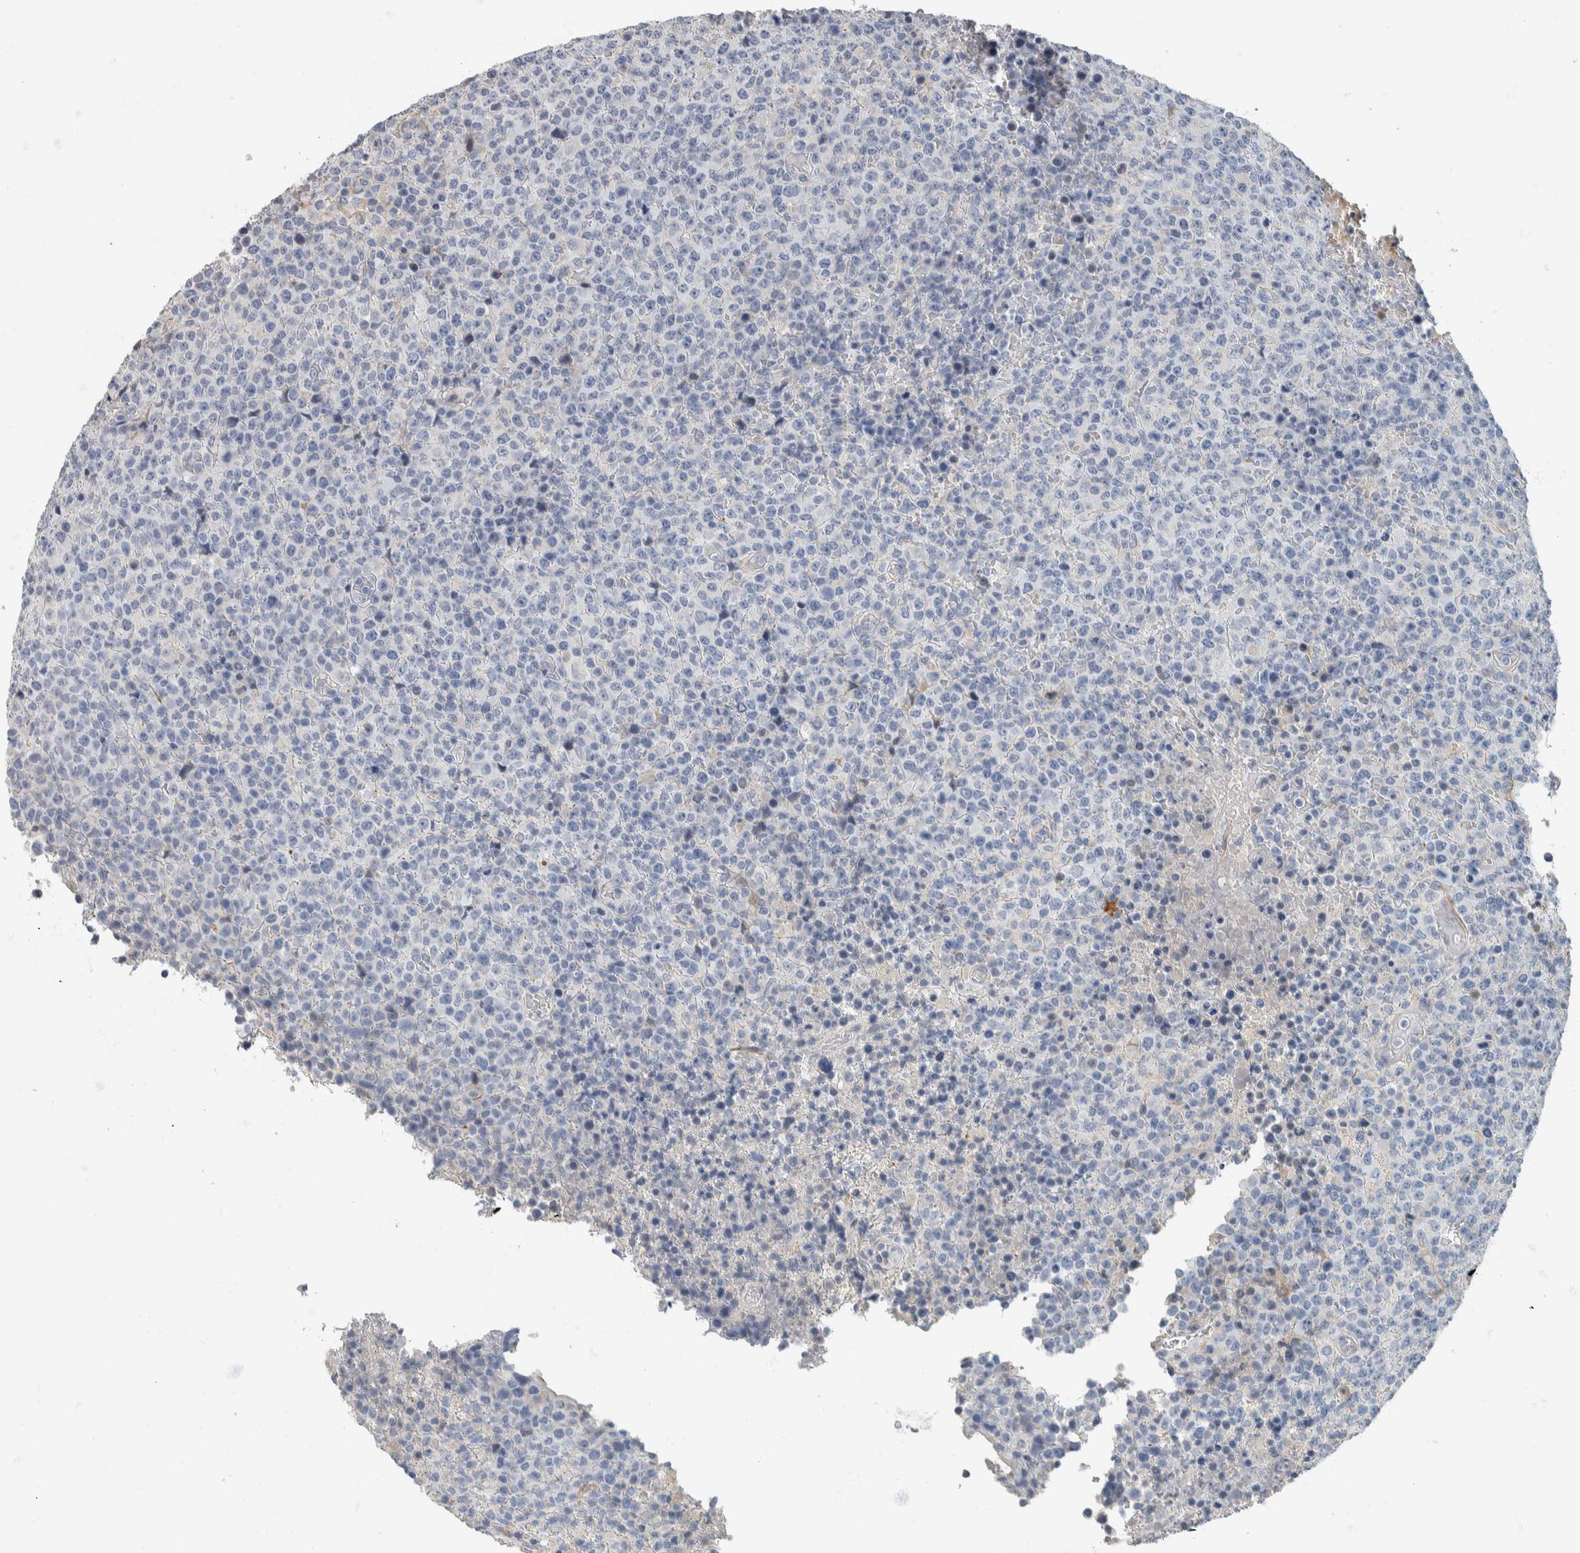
{"staining": {"intensity": "negative", "quantity": "none", "location": "none"}, "tissue": "lymphoma", "cell_type": "Tumor cells", "image_type": "cancer", "snomed": [{"axis": "morphology", "description": "Malignant lymphoma, non-Hodgkin's type, High grade"}, {"axis": "topography", "description": "Lymph node"}], "caption": "Immunohistochemical staining of human lymphoma exhibits no significant positivity in tumor cells. The staining is performed using DAB (3,3'-diaminobenzidine) brown chromogen with nuclei counter-stained in using hematoxylin.", "gene": "NEFM", "patient": {"sex": "male", "age": 13}}